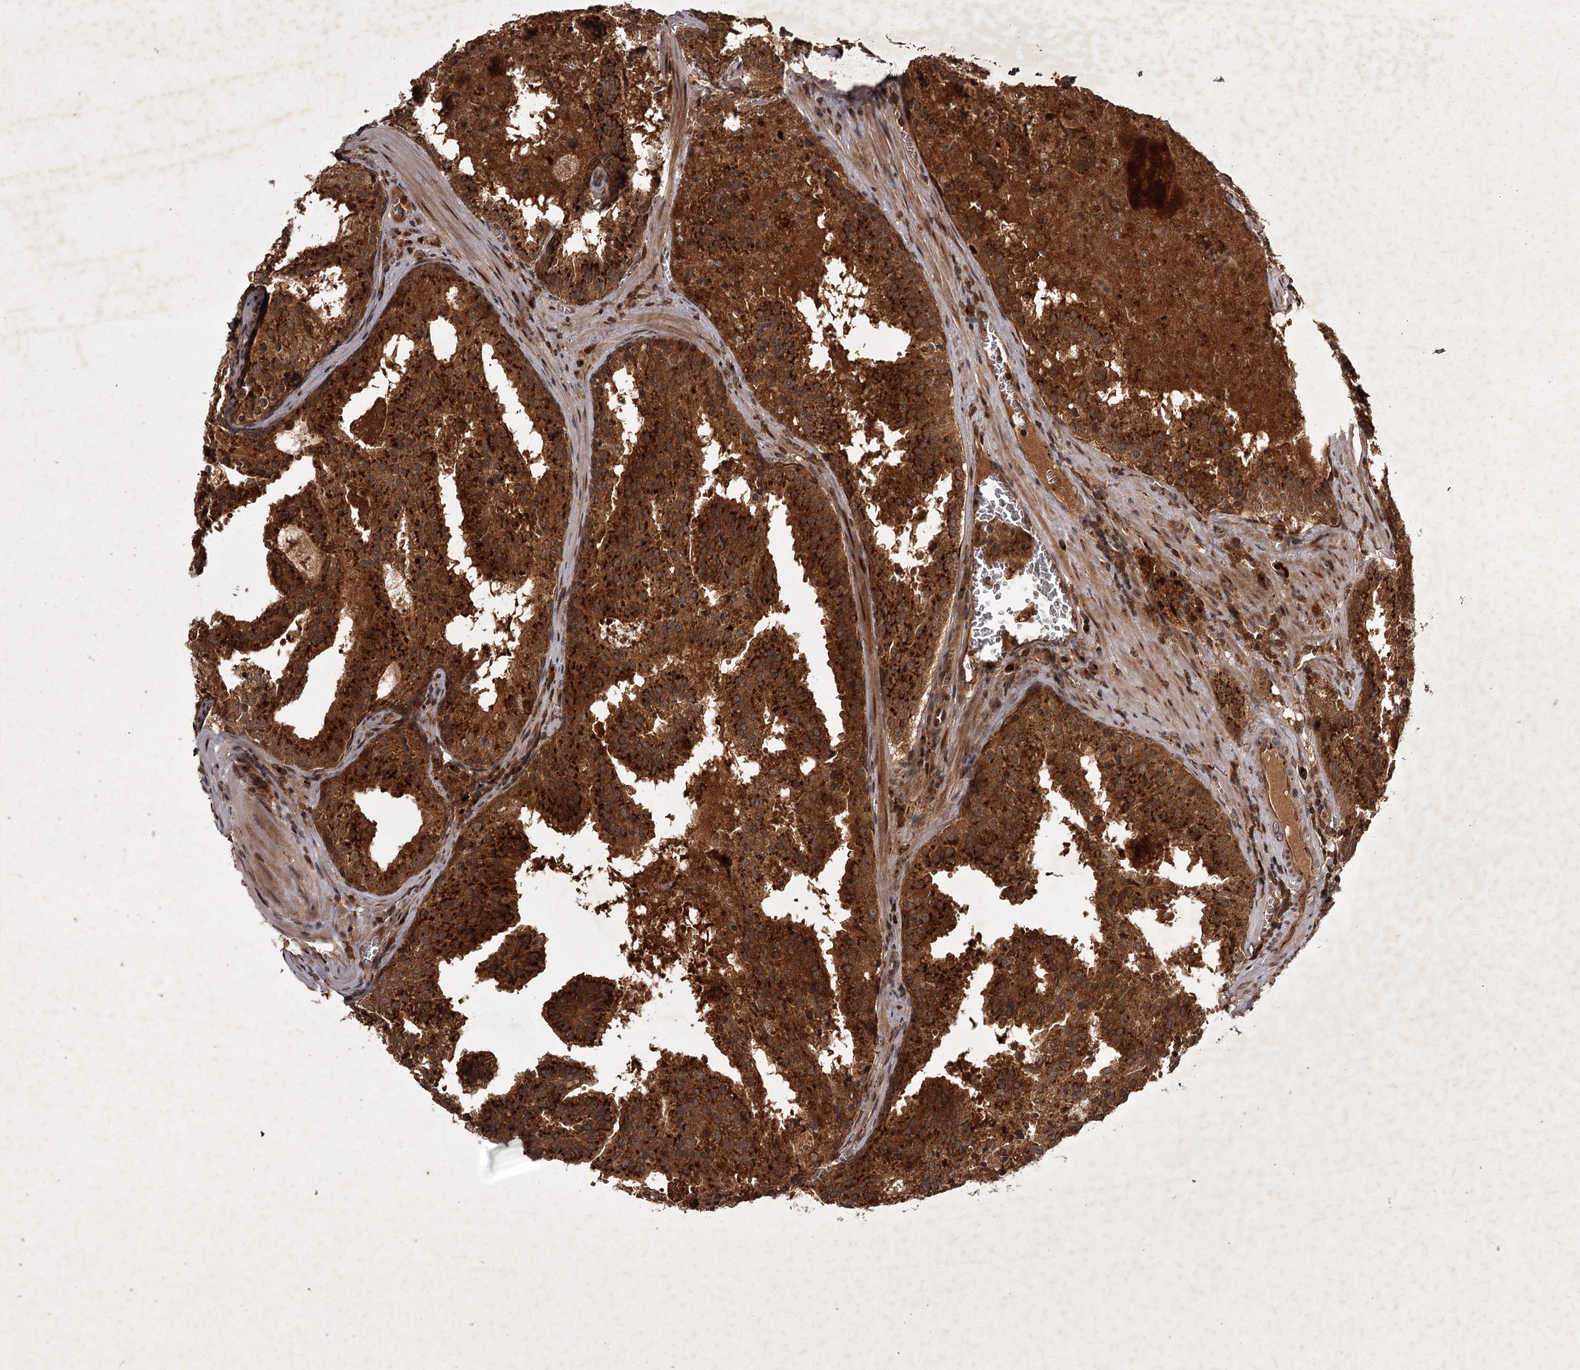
{"staining": {"intensity": "strong", "quantity": ">75%", "location": "cytoplasmic/membranous"}, "tissue": "prostate cancer", "cell_type": "Tumor cells", "image_type": "cancer", "snomed": [{"axis": "morphology", "description": "Adenocarcinoma, High grade"}, {"axis": "topography", "description": "Prostate"}], "caption": "Human adenocarcinoma (high-grade) (prostate) stained with a brown dye shows strong cytoplasmic/membranous positive positivity in approximately >75% of tumor cells.", "gene": "TBC1D23", "patient": {"sex": "male", "age": 68}}